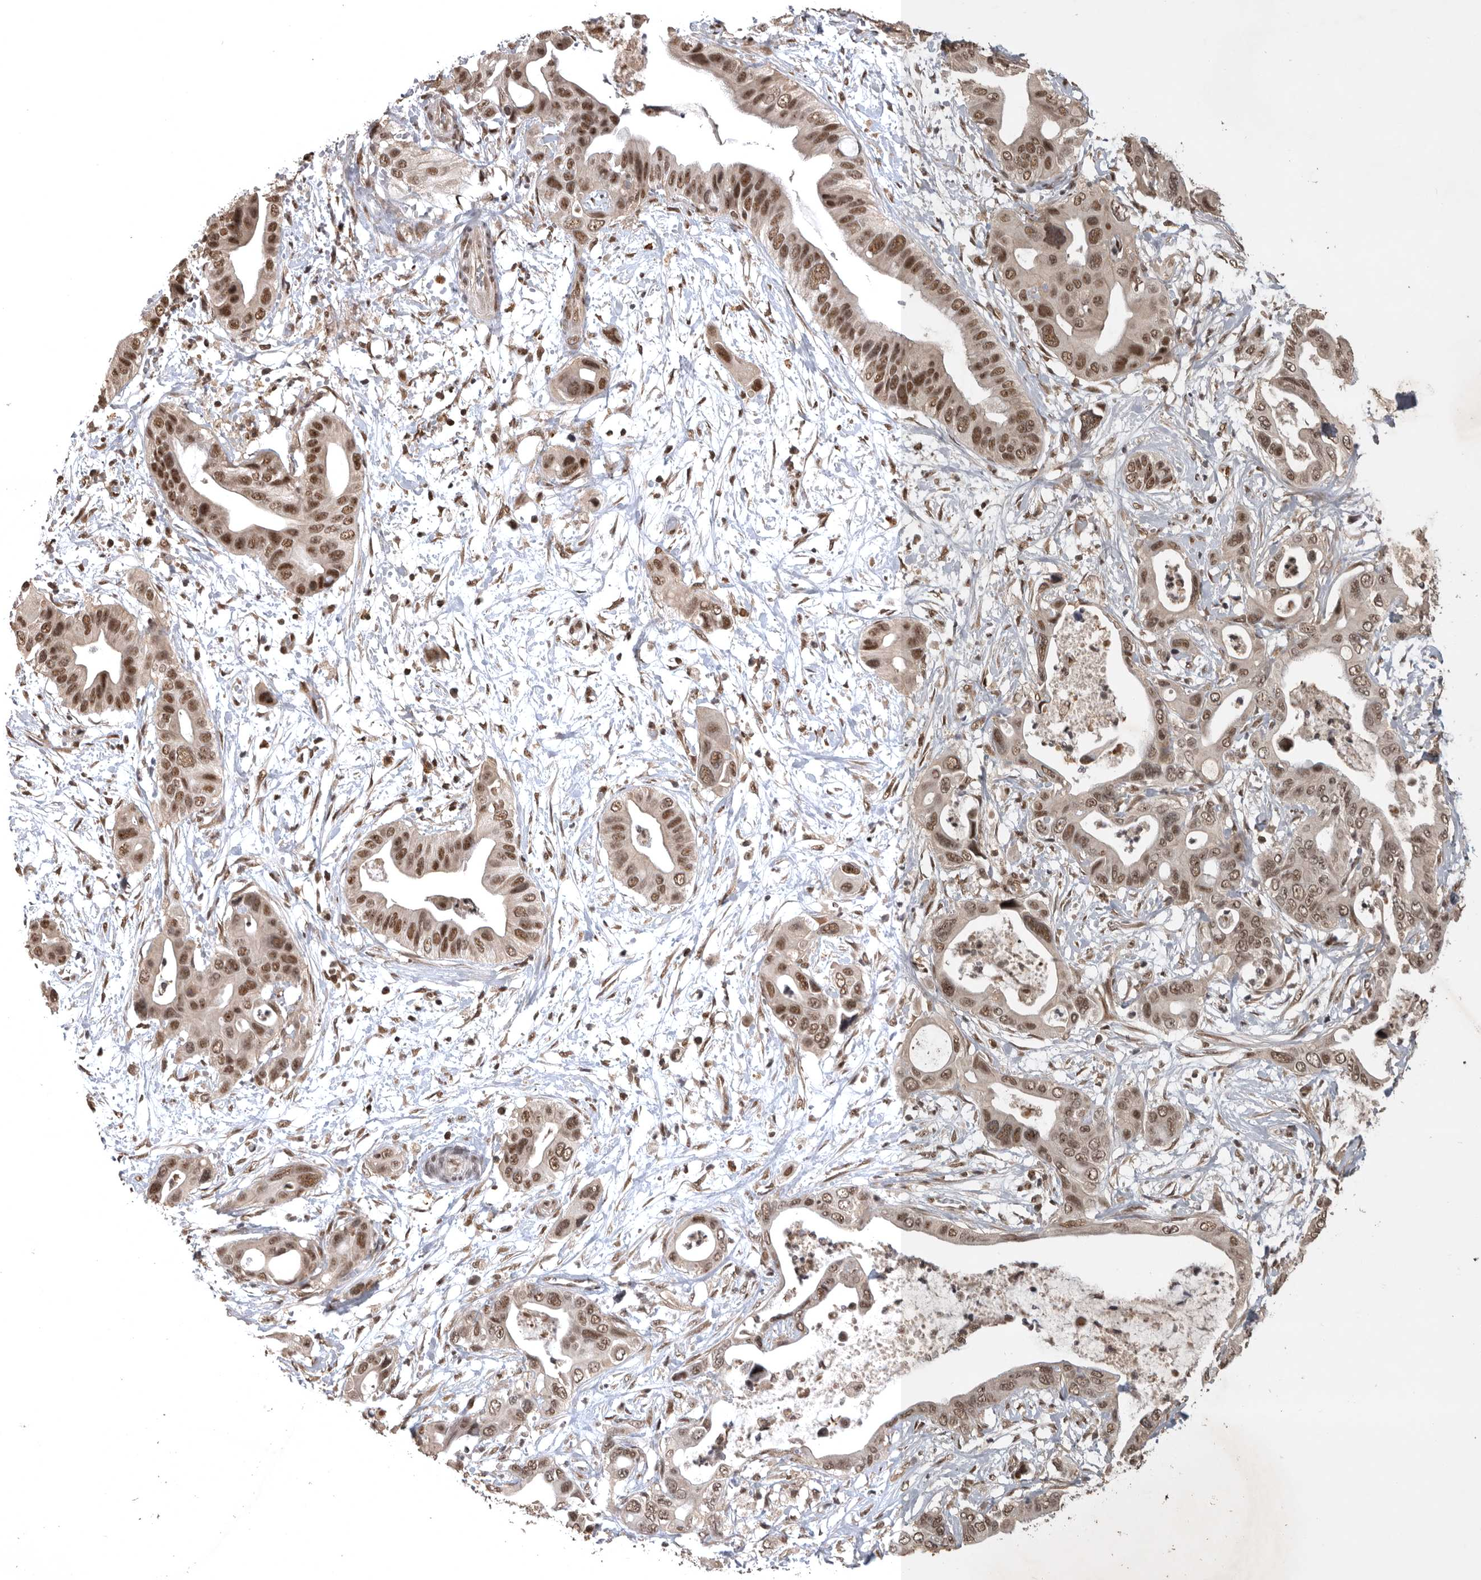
{"staining": {"intensity": "moderate", "quantity": ">75%", "location": "nuclear"}, "tissue": "pancreatic cancer", "cell_type": "Tumor cells", "image_type": "cancer", "snomed": [{"axis": "morphology", "description": "Adenocarcinoma, NOS"}, {"axis": "topography", "description": "Pancreas"}], "caption": "Protein staining of adenocarcinoma (pancreatic) tissue reveals moderate nuclear expression in approximately >75% of tumor cells.", "gene": "CBLL1", "patient": {"sex": "male", "age": 66}}